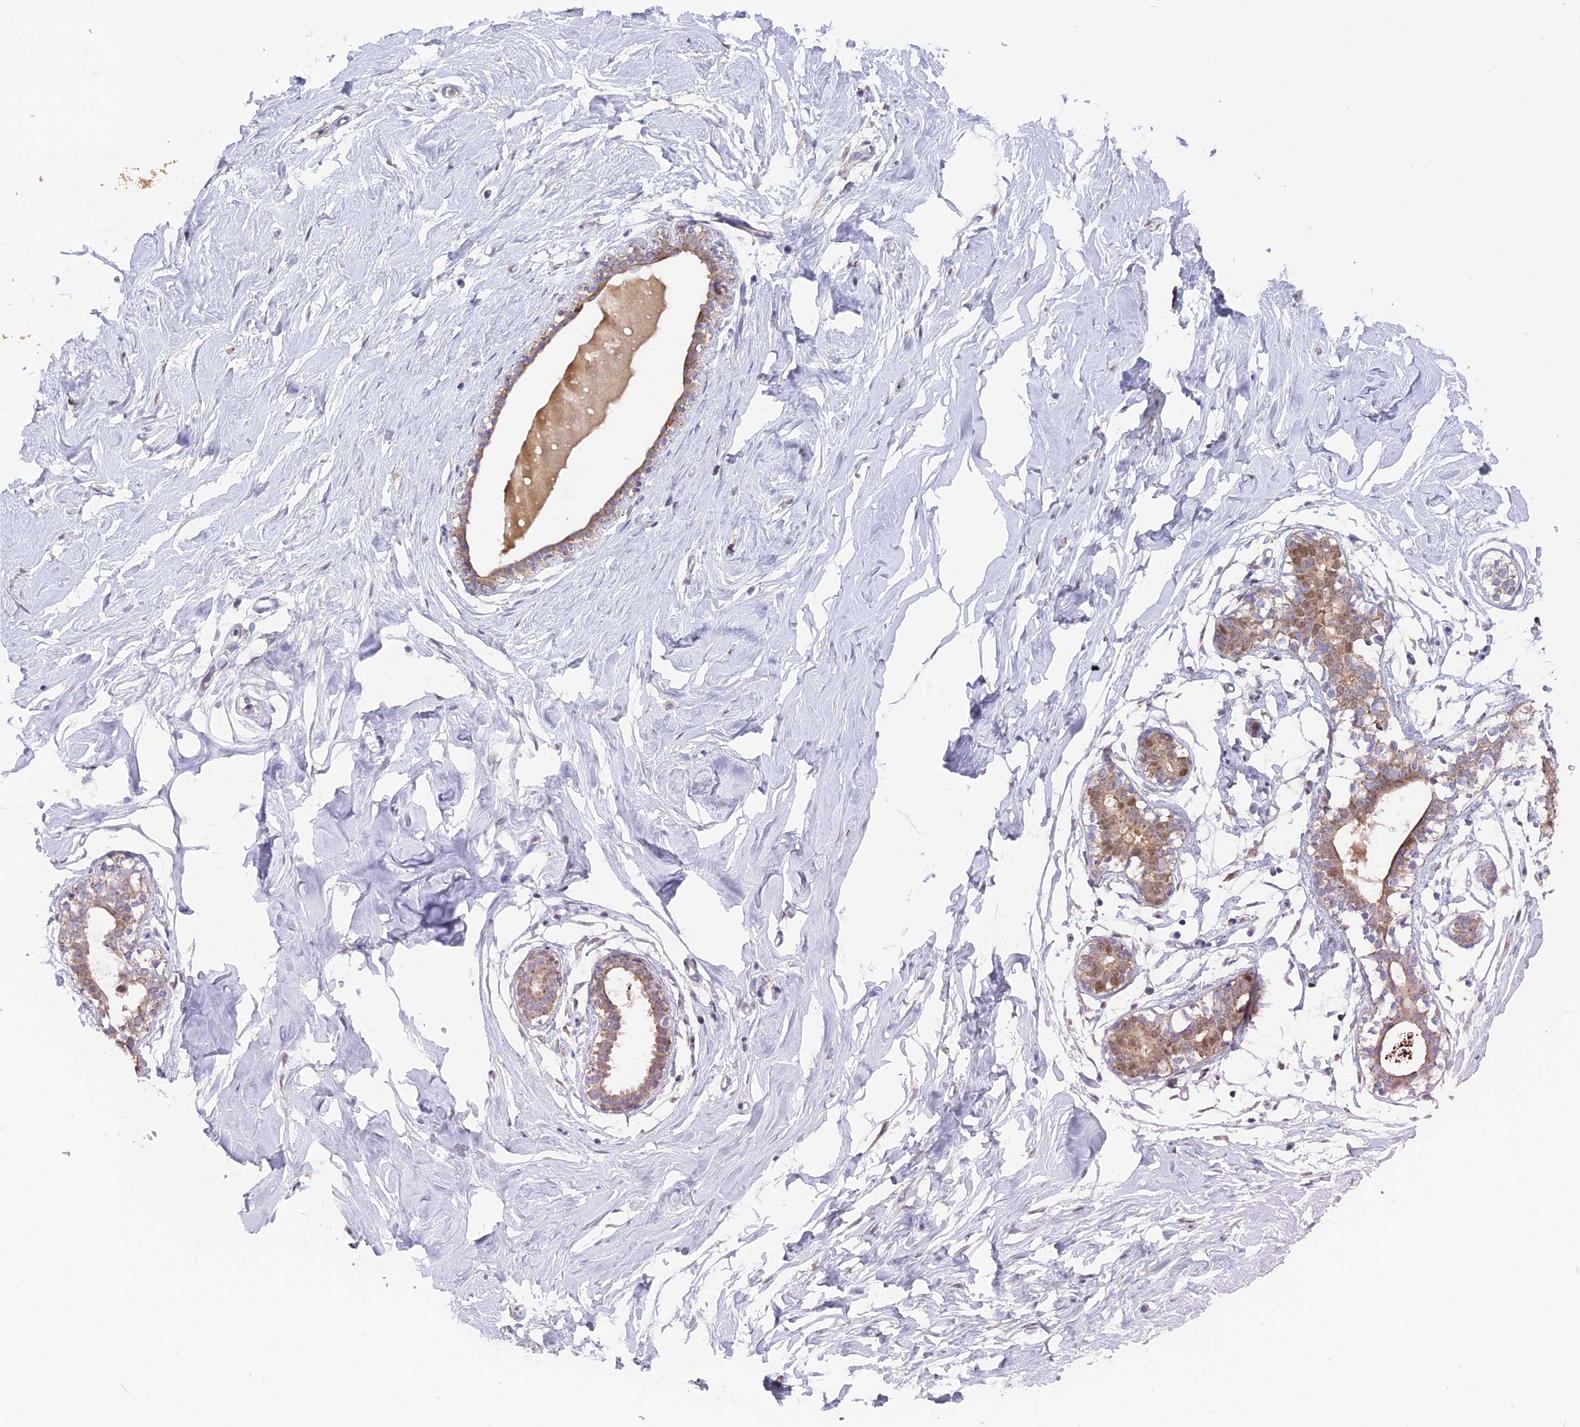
{"staining": {"intensity": "negative", "quantity": "none", "location": "none"}, "tissue": "breast", "cell_type": "Adipocytes", "image_type": "normal", "snomed": [{"axis": "morphology", "description": "Normal tissue, NOS"}, {"axis": "morphology", "description": "Adenoma, NOS"}, {"axis": "topography", "description": "Breast"}], "caption": "A photomicrograph of human breast is negative for staining in adipocytes. The staining was performed using DAB (3,3'-diaminobenzidine) to visualize the protein expression in brown, while the nuclei were stained in blue with hematoxylin (Magnification: 20x).", "gene": "CENPV", "patient": {"sex": "female", "age": 23}}